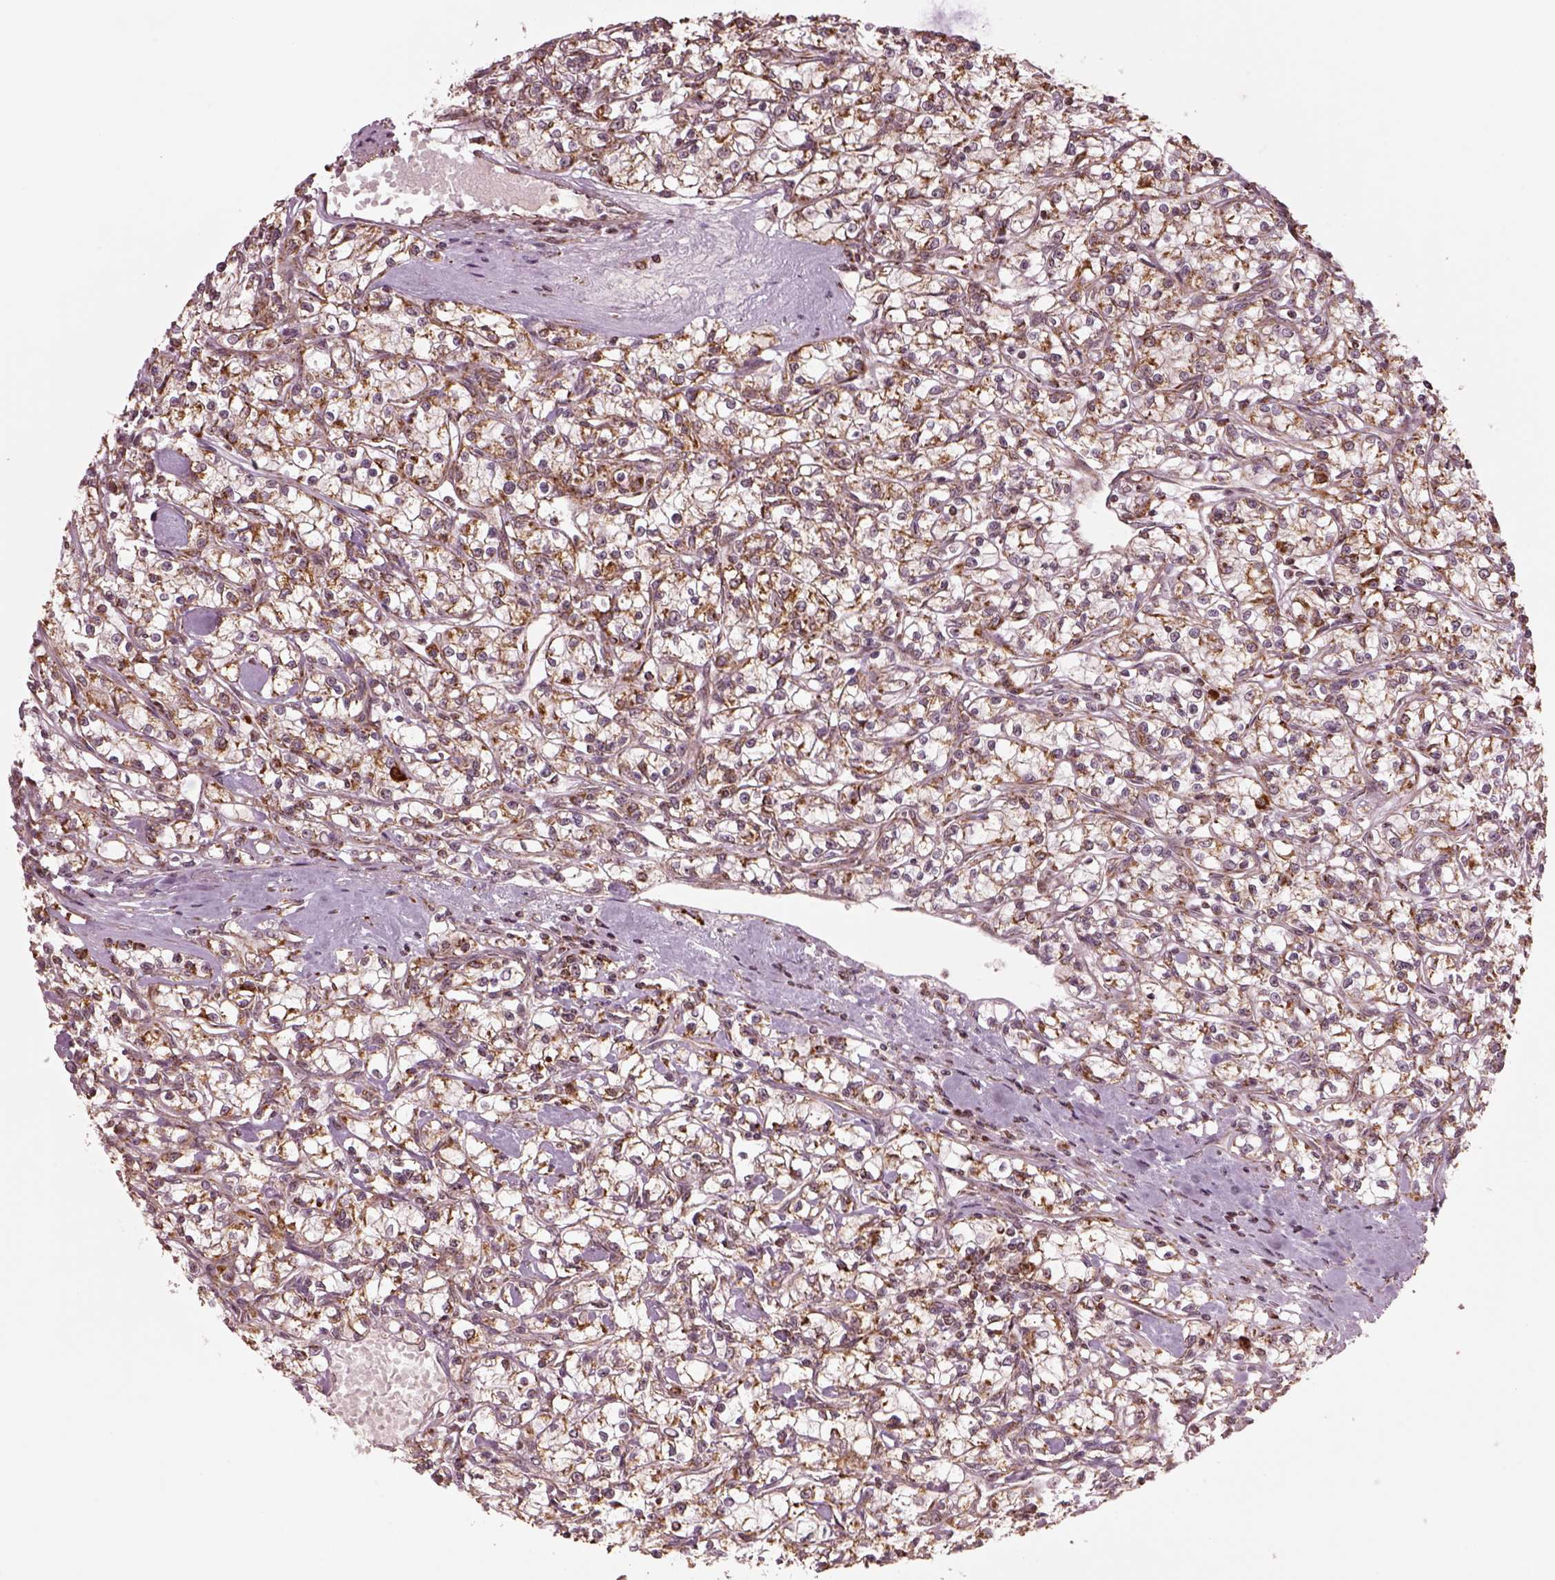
{"staining": {"intensity": "moderate", "quantity": ">75%", "location": "cytoplasmic/membranous"}, "tissue": "renal cancer", "cell_type": "Tumor cells", "image_type": "cancer", "snomed": [{"axis": "morphology", "description": "Adenocarcinoma, NOS"}, {"axis": "topography", "description": "Kidney"}], "caption": "Immunohistochemical staining of human renal adenocarcinoma reveals medium levels of moderate cytoplasmic/membranous staining in approximately >75% of tumor cells.", "gene": "SEL1L3", "patient": {"sex": "female", "age": 59}}